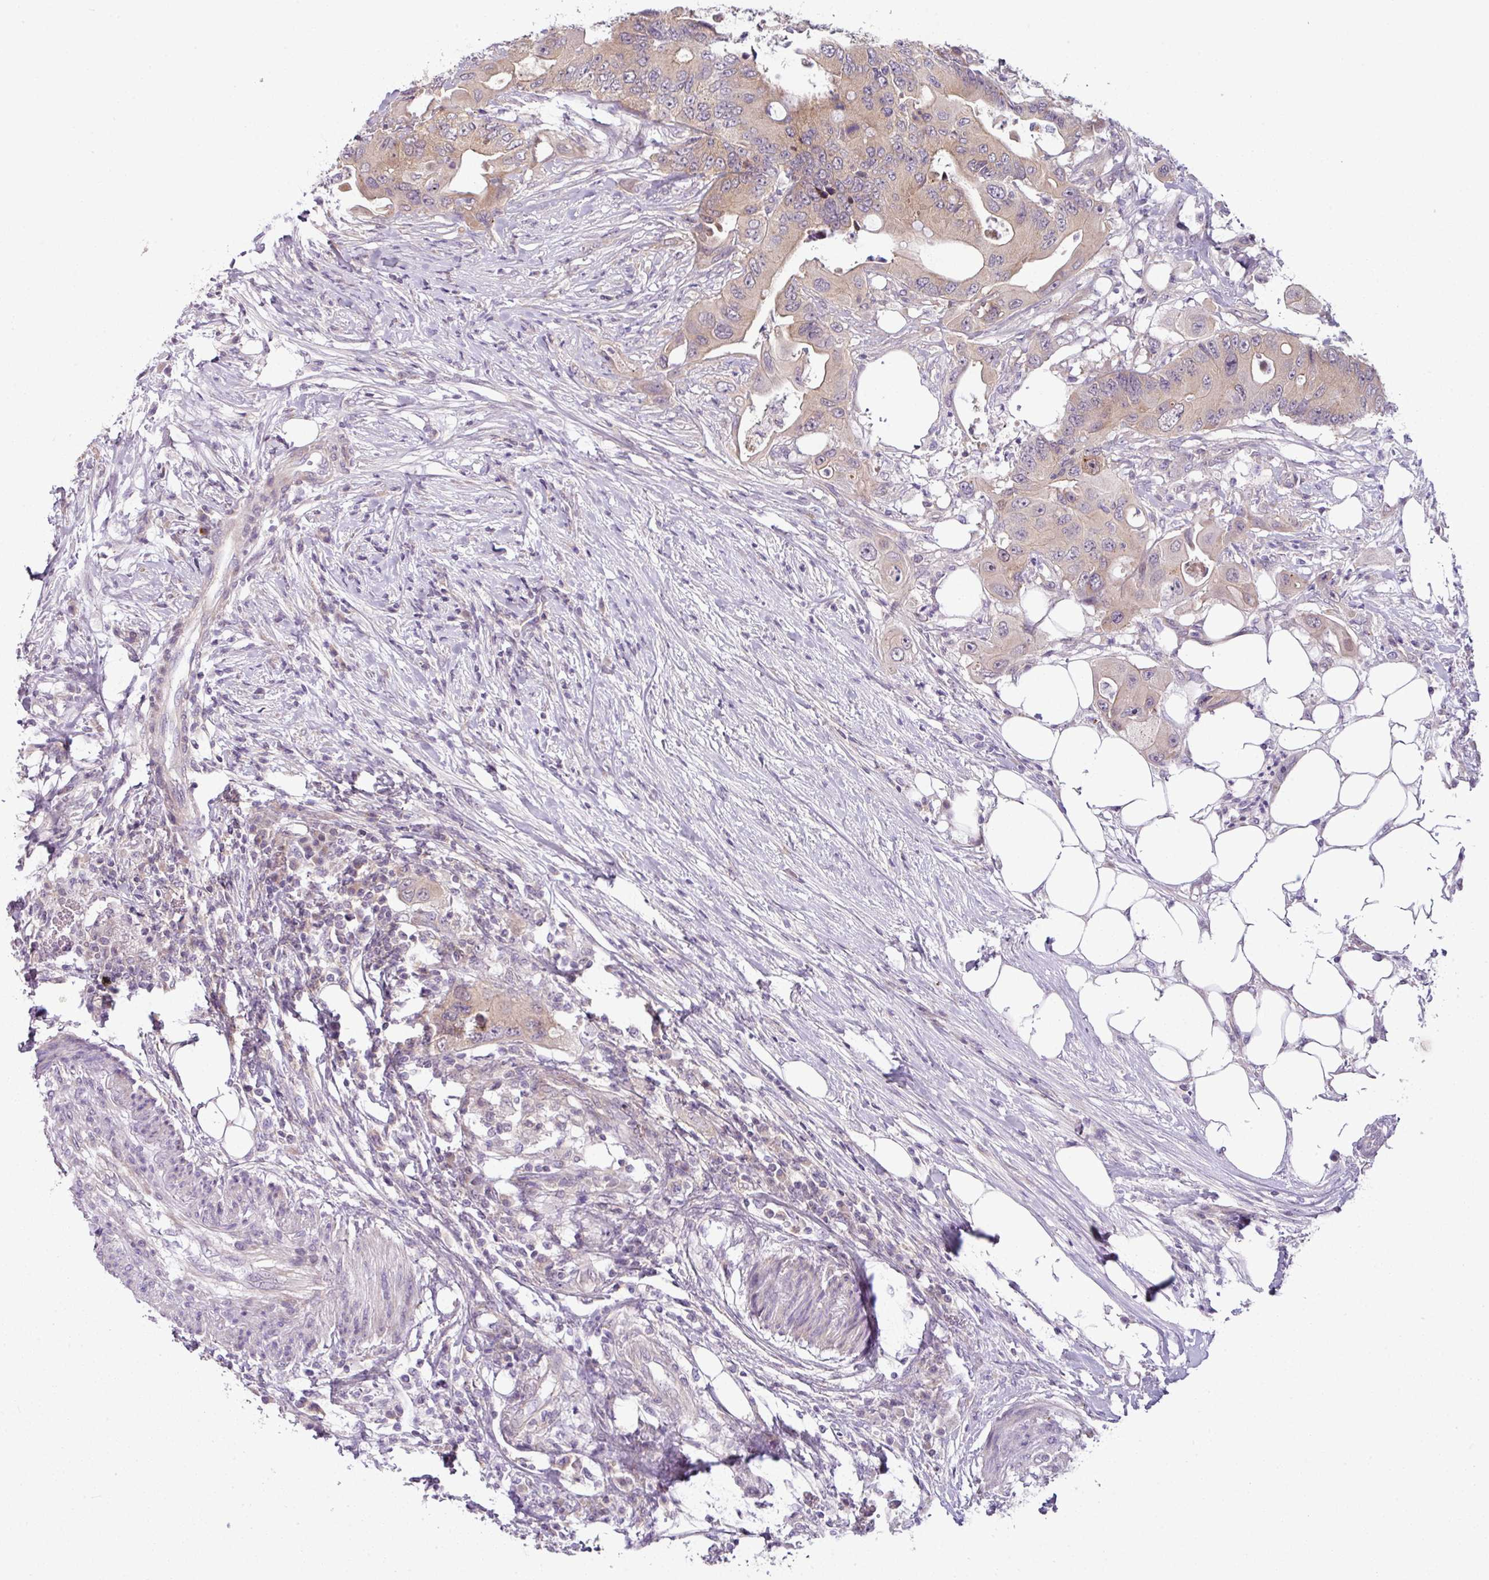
{"staining": {"intensity": "weak", "quantity": ">75%", "location": "cytoplasmic/membranous"}, "tissue": "colorectal cancer", "cell_type": "Tumor cells", "image_type": "cancer", "snomed": [{"axis": "morphology", "description": "Adenocarcinoma, NOS"}, {"axis": "topography", "description": "Colon"}], "caption": "Colorectal cancer (adenocarcinoma) tissue reveals weak cytoplasmic/membranous expression in about >75% of tumor cells, visualized by immunohistochemistry.", "gene": "DERPC", "patient": {"sex": "male", "age": 71}}